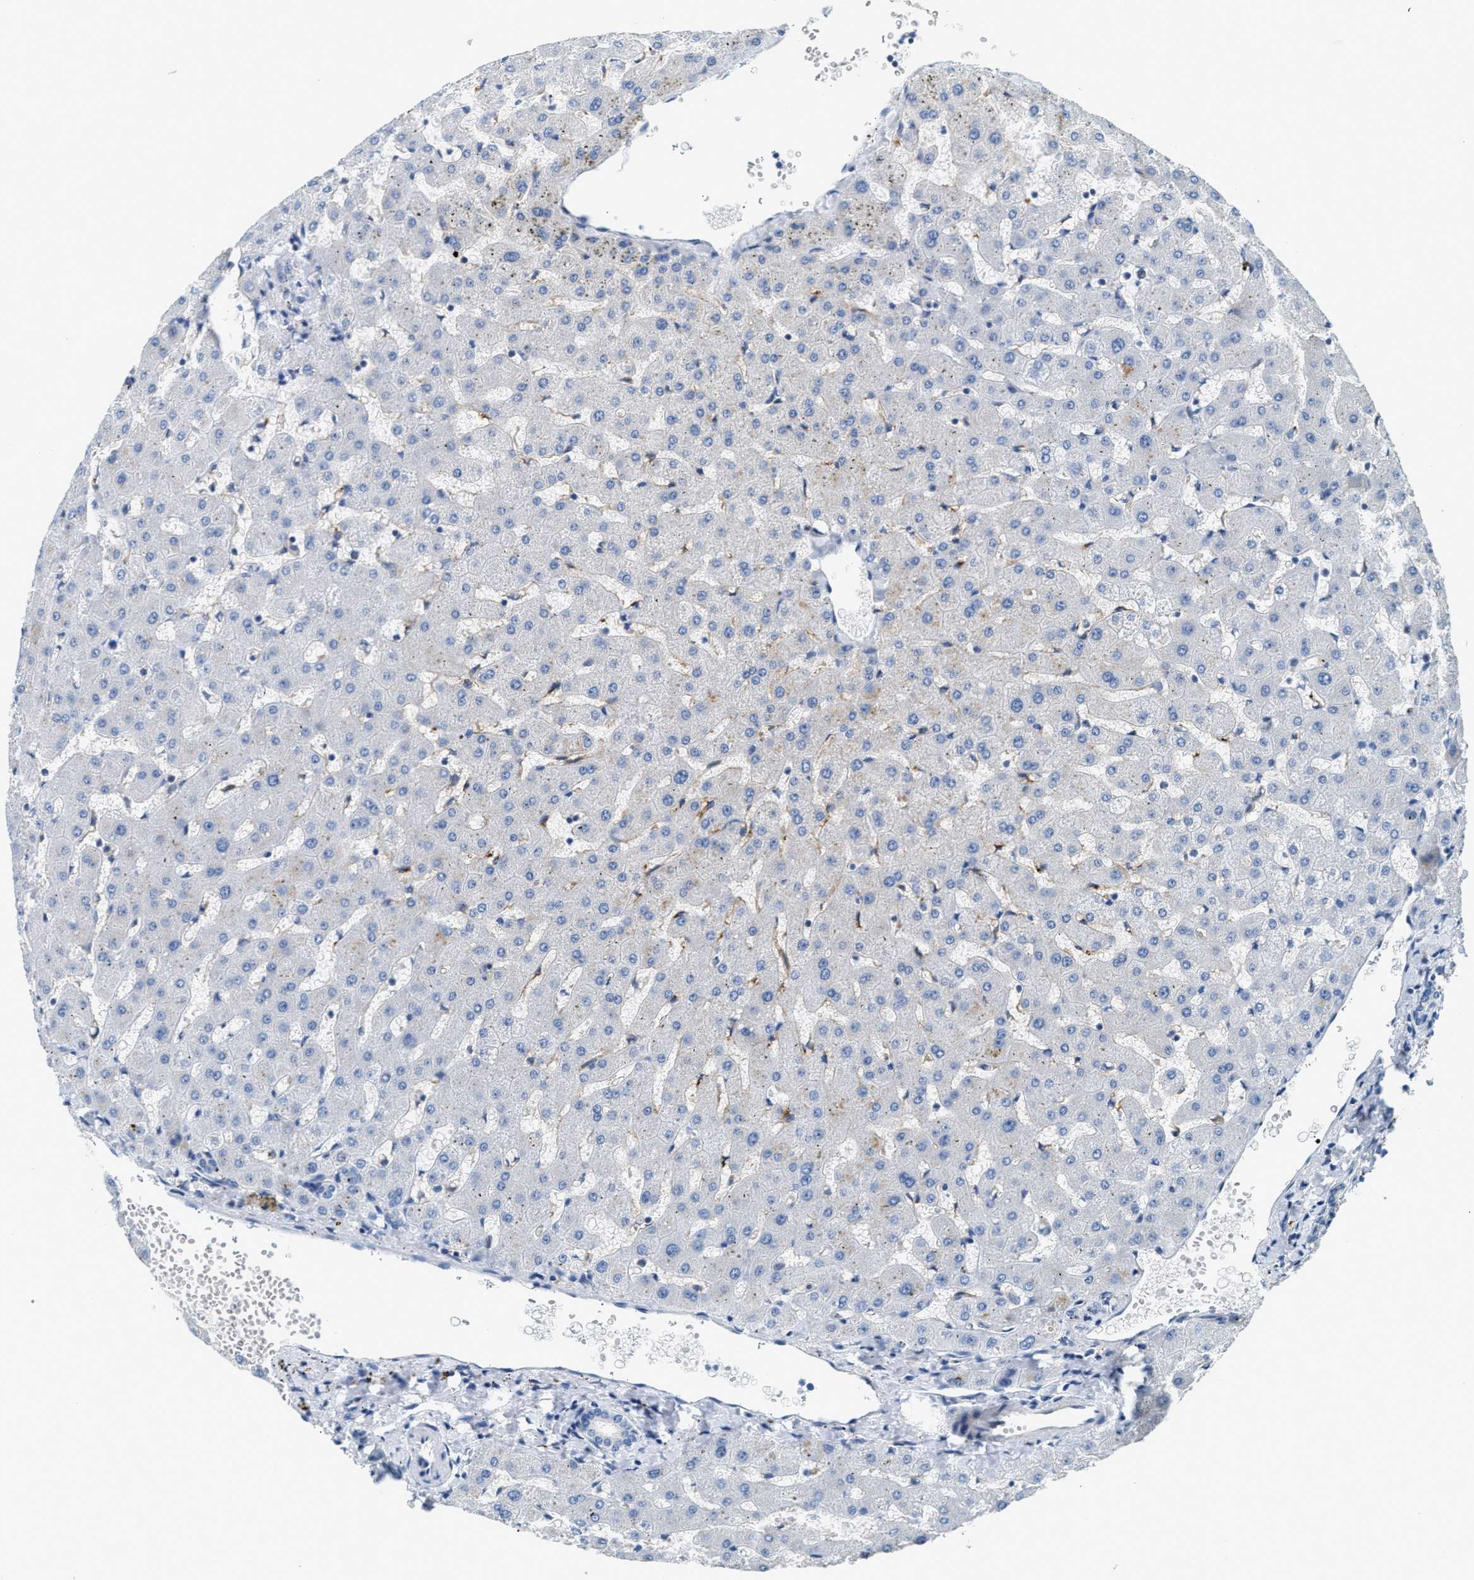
{"staining": {"intensity": "negative", "quantity": "none", "location": "none"}, "tissue": "liver", "cell_type": "Cholangiocytes", "image_type": "normal", "snomed": [{"axis": "morphology", "description": "Normal tissue, NOS"}, {"axis": "topography", "description": "Liver"}], "caption": "High magnification brightfield microscopy of normal liver stained with DAB (brown) and counterstained with hematoxylin (blue): cholangiocytes show no significant staining.", "gene": "NSUN7", "patient": {"sex": "female", "age": 63}}